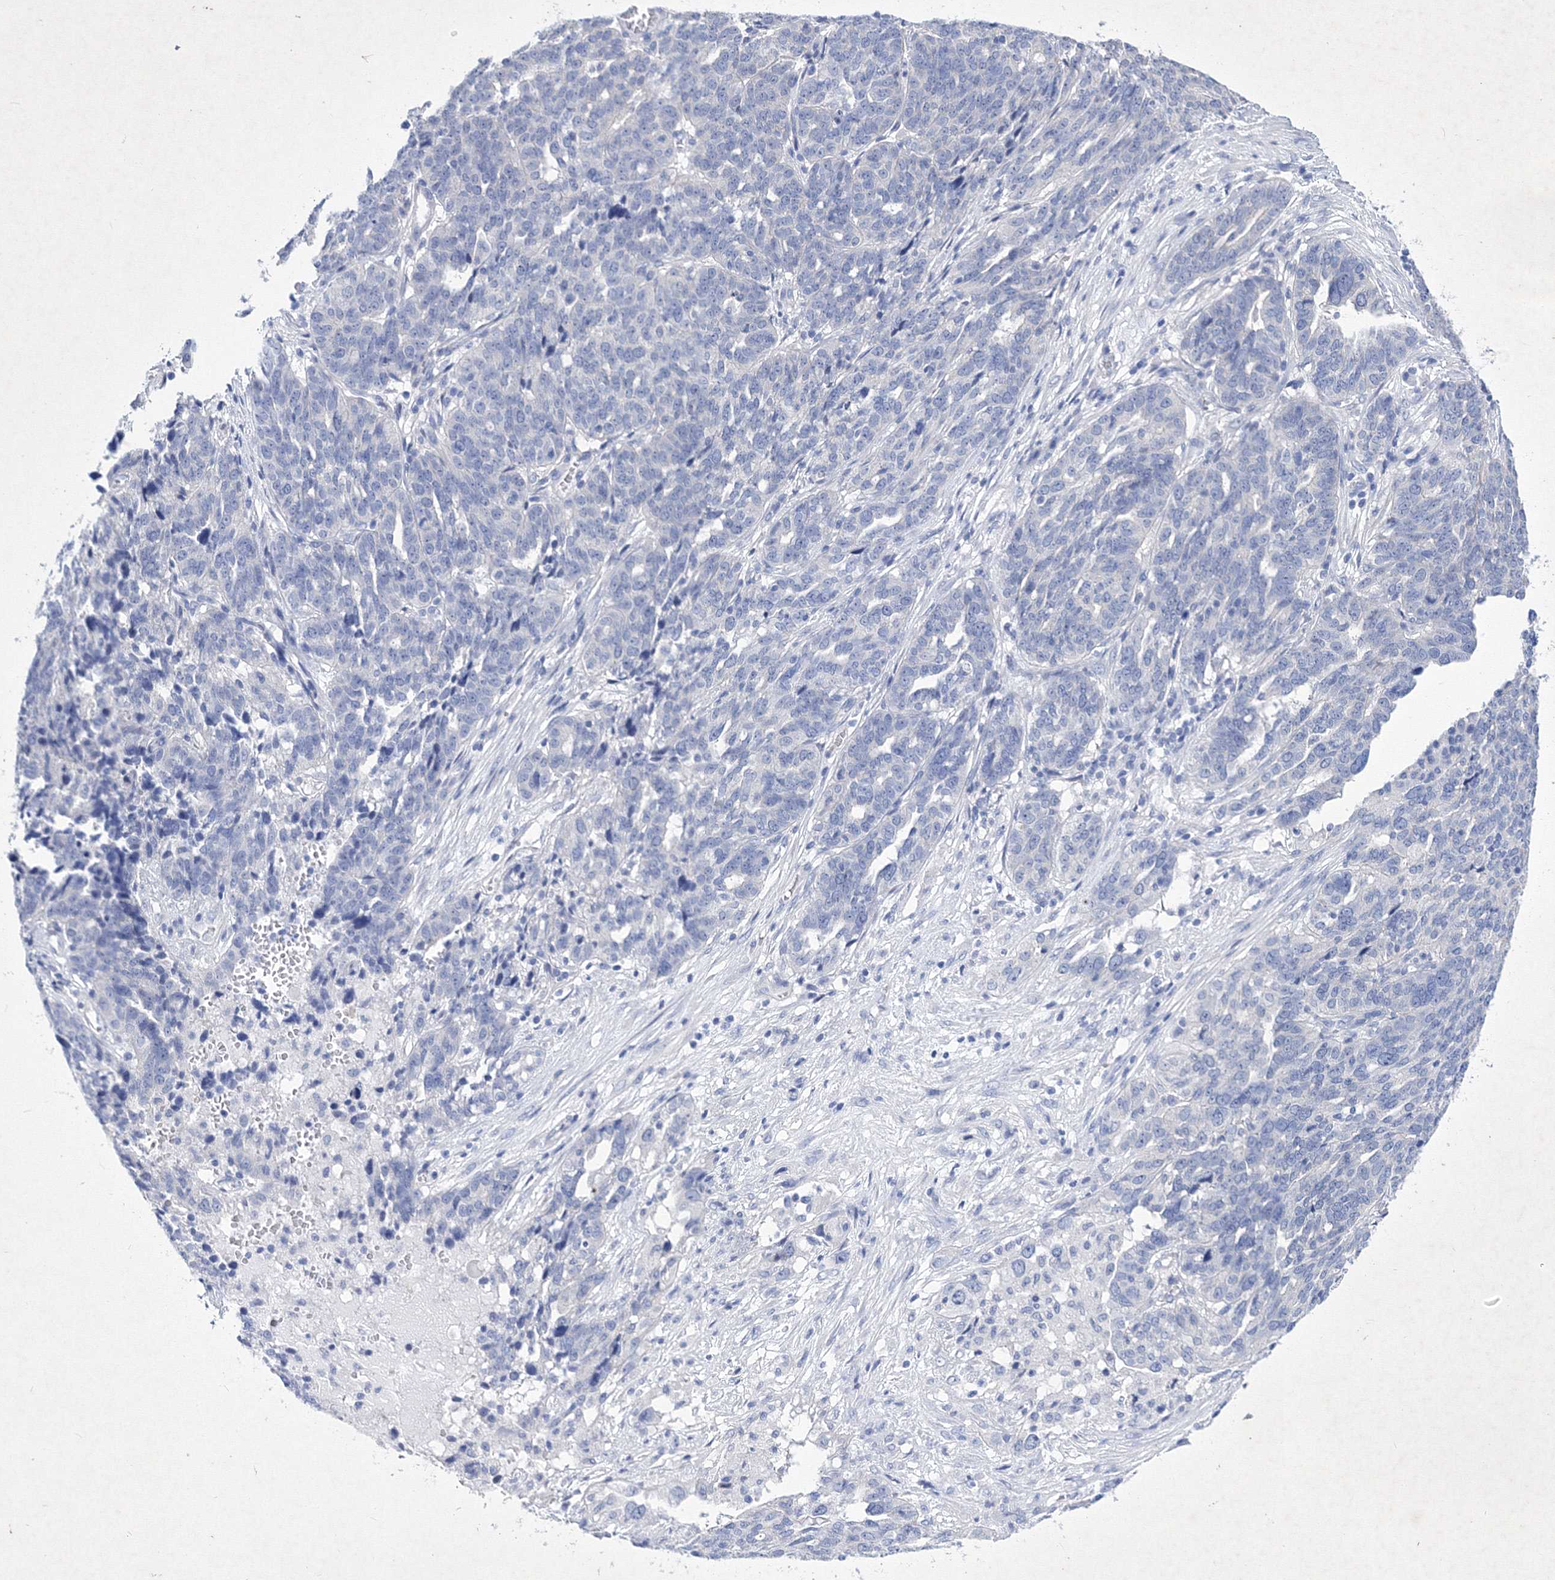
{"staining": {"intensity": "negative", "quantity": "none", "location": "none"}, "tissue": "ovarian cancer", "cell_type": "Tumor cells", "image_type": "cancer", "snomed": [{"axis": "morphology", "description": "Cystadenocarcinoma, serous, NOS"}, {"axis": "topography", "description": "Ovary"}], "caption": "The photomicrograph displays no staining of tumor cells in serous cystadenocarcinoma (ovarian).", "gene": "GPN1", "patient": {"sex": "female", "age": 59}}